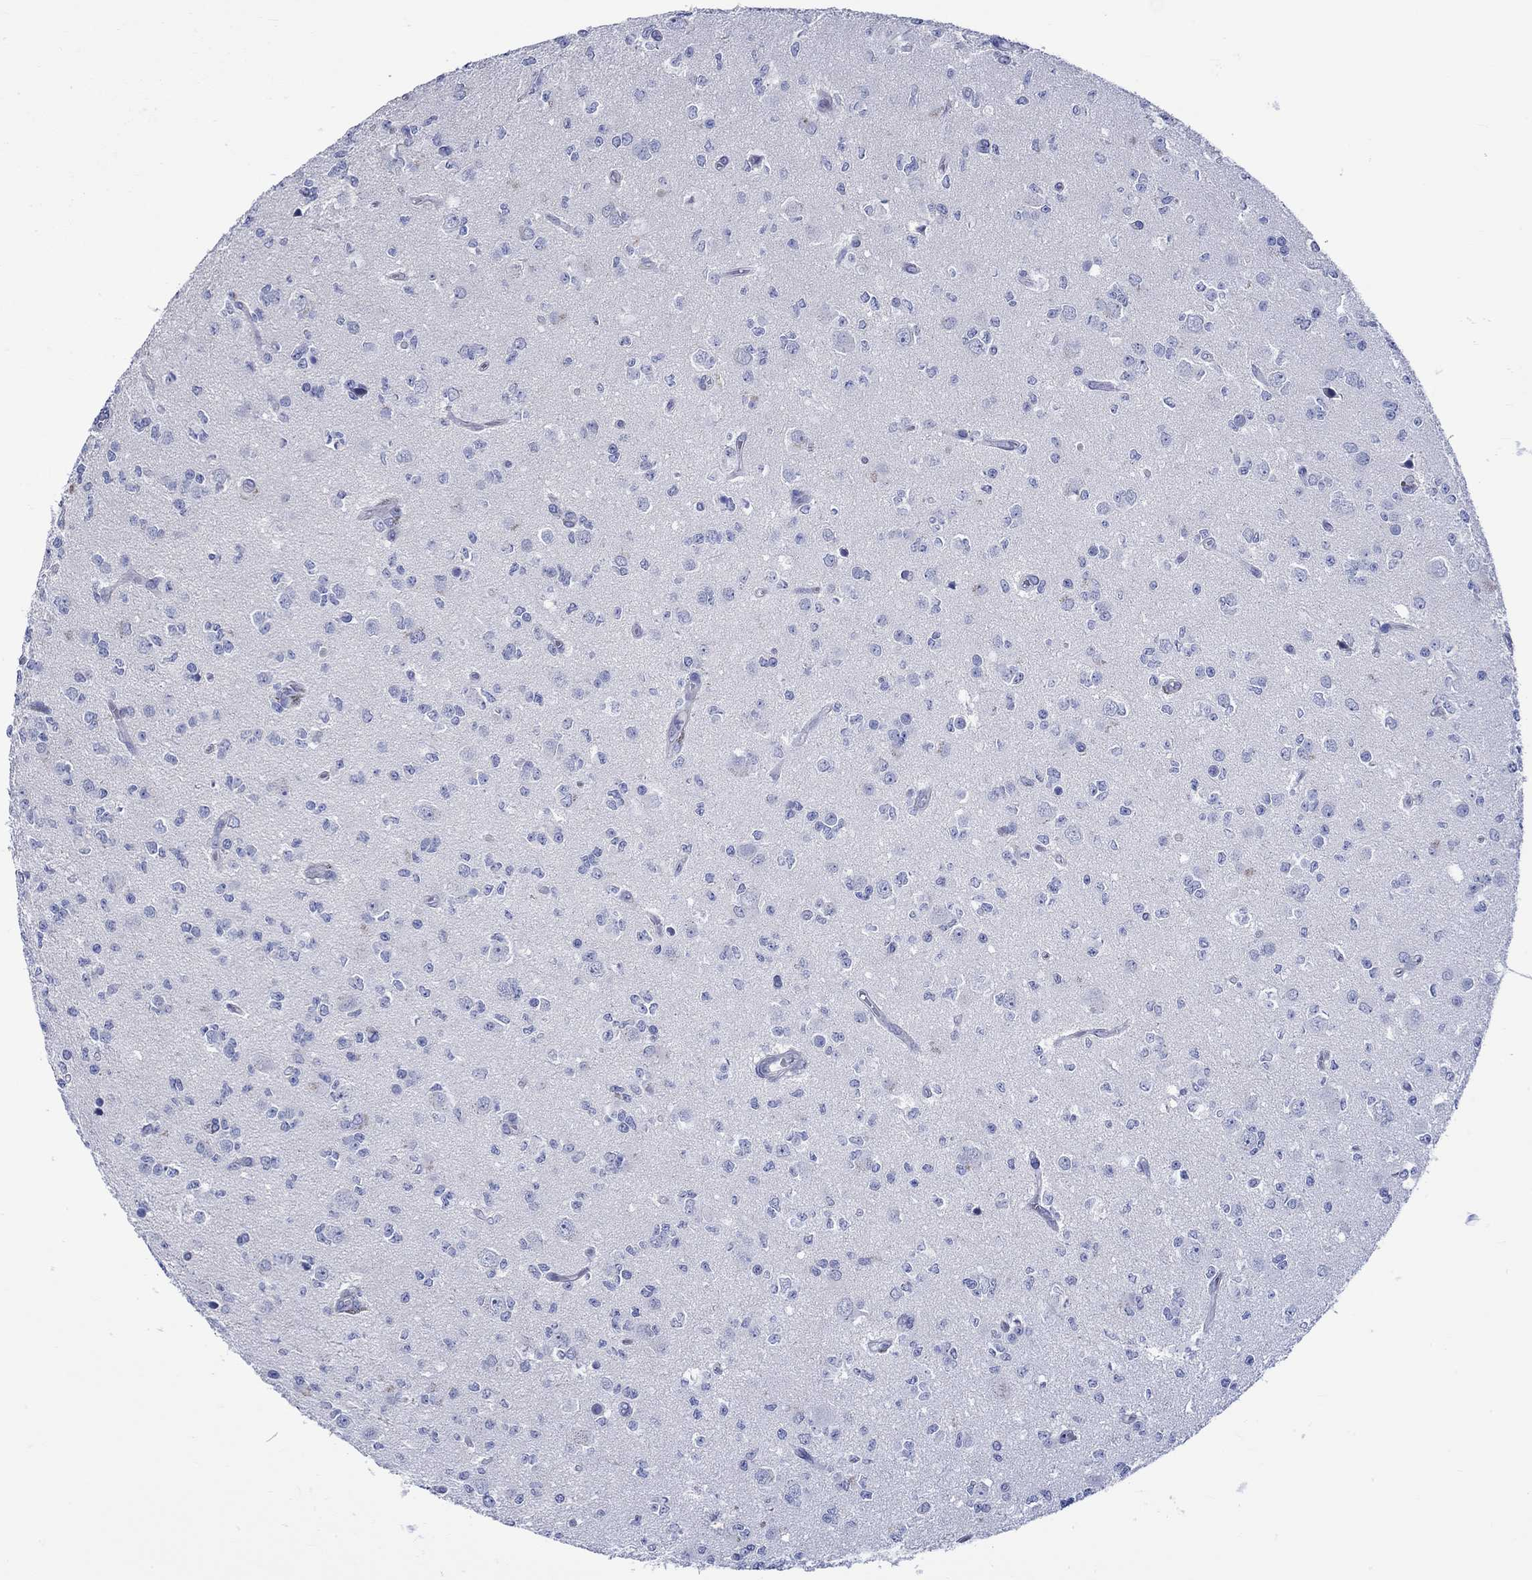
{"staining": {"intensity": "negative", "quantity": "none", "location": "none"}, "tissue": "glioma", "cell_type": "Tumor cells", "image_type": "cancer", "snomed": [{"axis": "morphology", "description": "Glioma, malignant, Low grade"}, {"axis": "topography", "description": "Brain"}], "caption": "Tumor cells are negative for brown protein staining in glioma.", "gene": "HARBI1", "patient": {"sex": "female", "age": 45}}